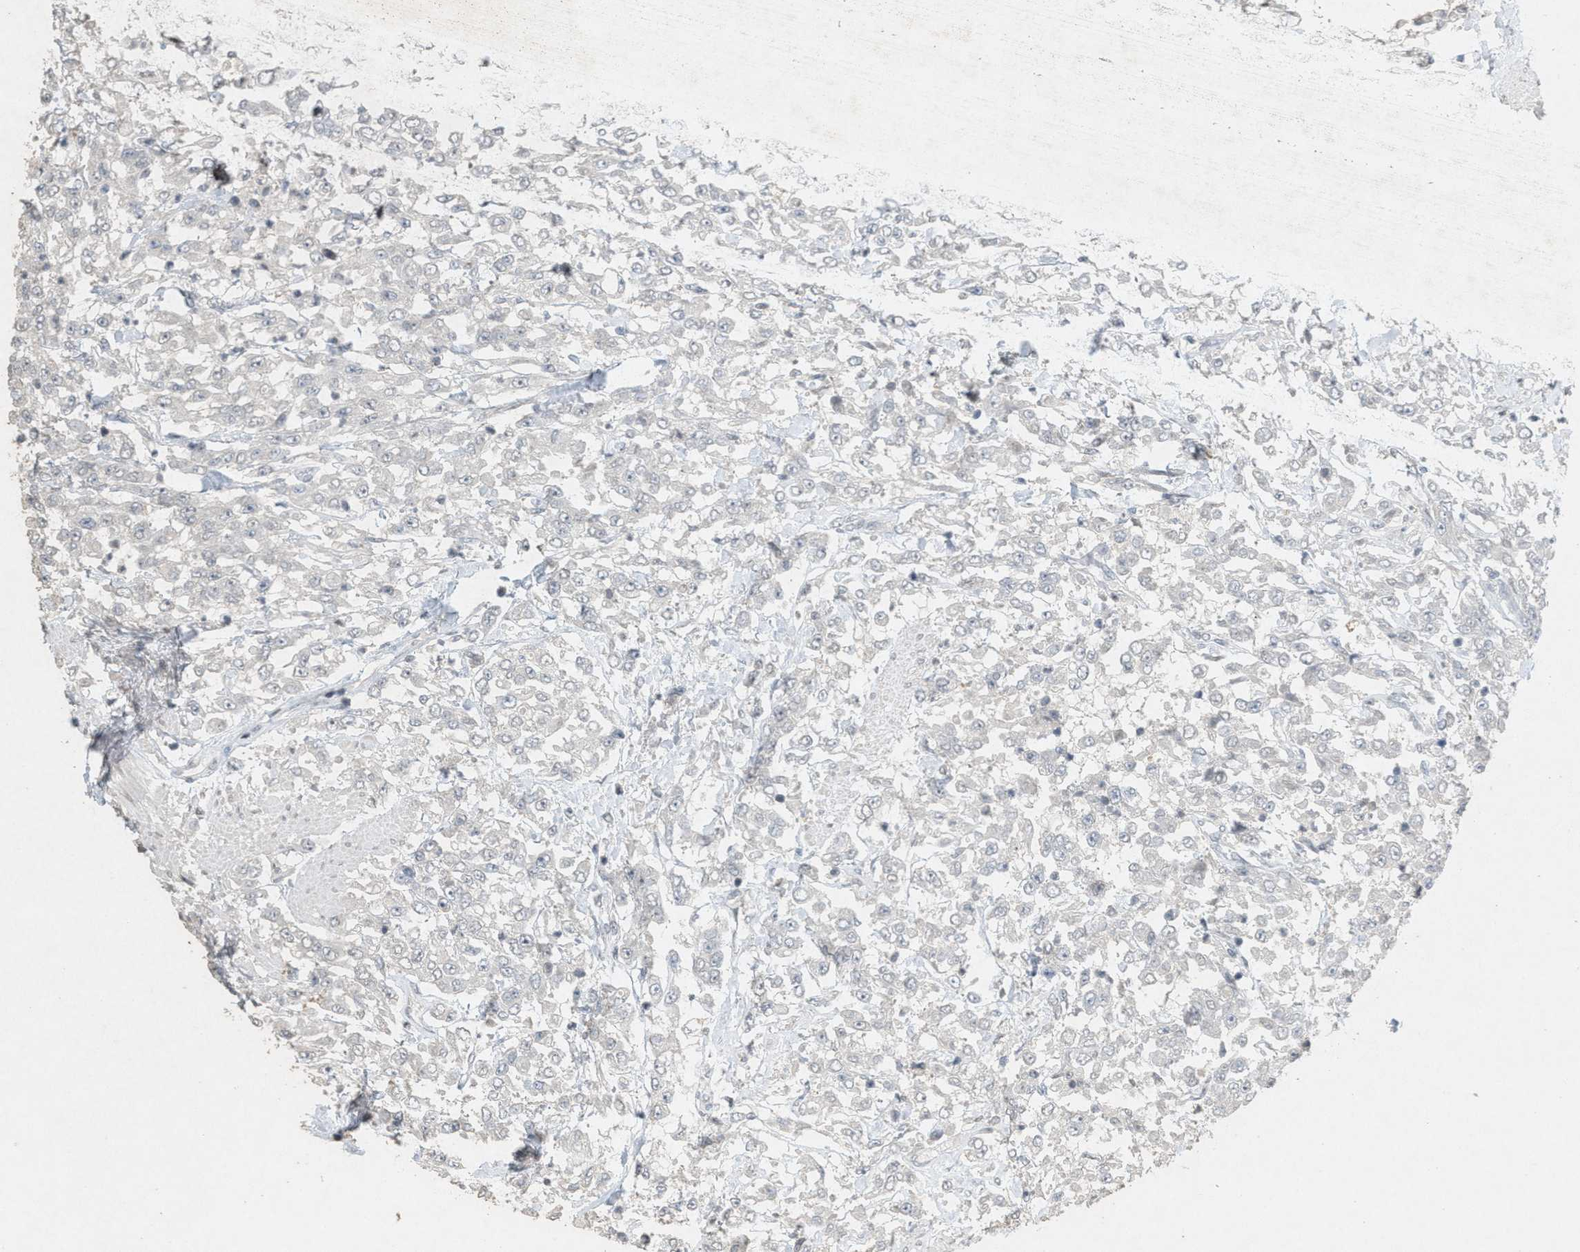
{"staining": {"intensity": "negative", "quantity": "none", "location": "none"}, "tissue": "urothelial cancer", "cell_type": "Tumor cells", "image_type": "cancer", "snomed": [{"axis": "morphology", "description": "Urothelial carcinoma, High grade"}, {"axis": "topography", "description": "Urinary bladder"}], "caption": "Immunohistochemical staining of urothelial carcinoma (high-grade) reveals no significant positivity in tumor cells.", "gene": "ABHD6", "patient": {"sex": "male", "age": 46}}